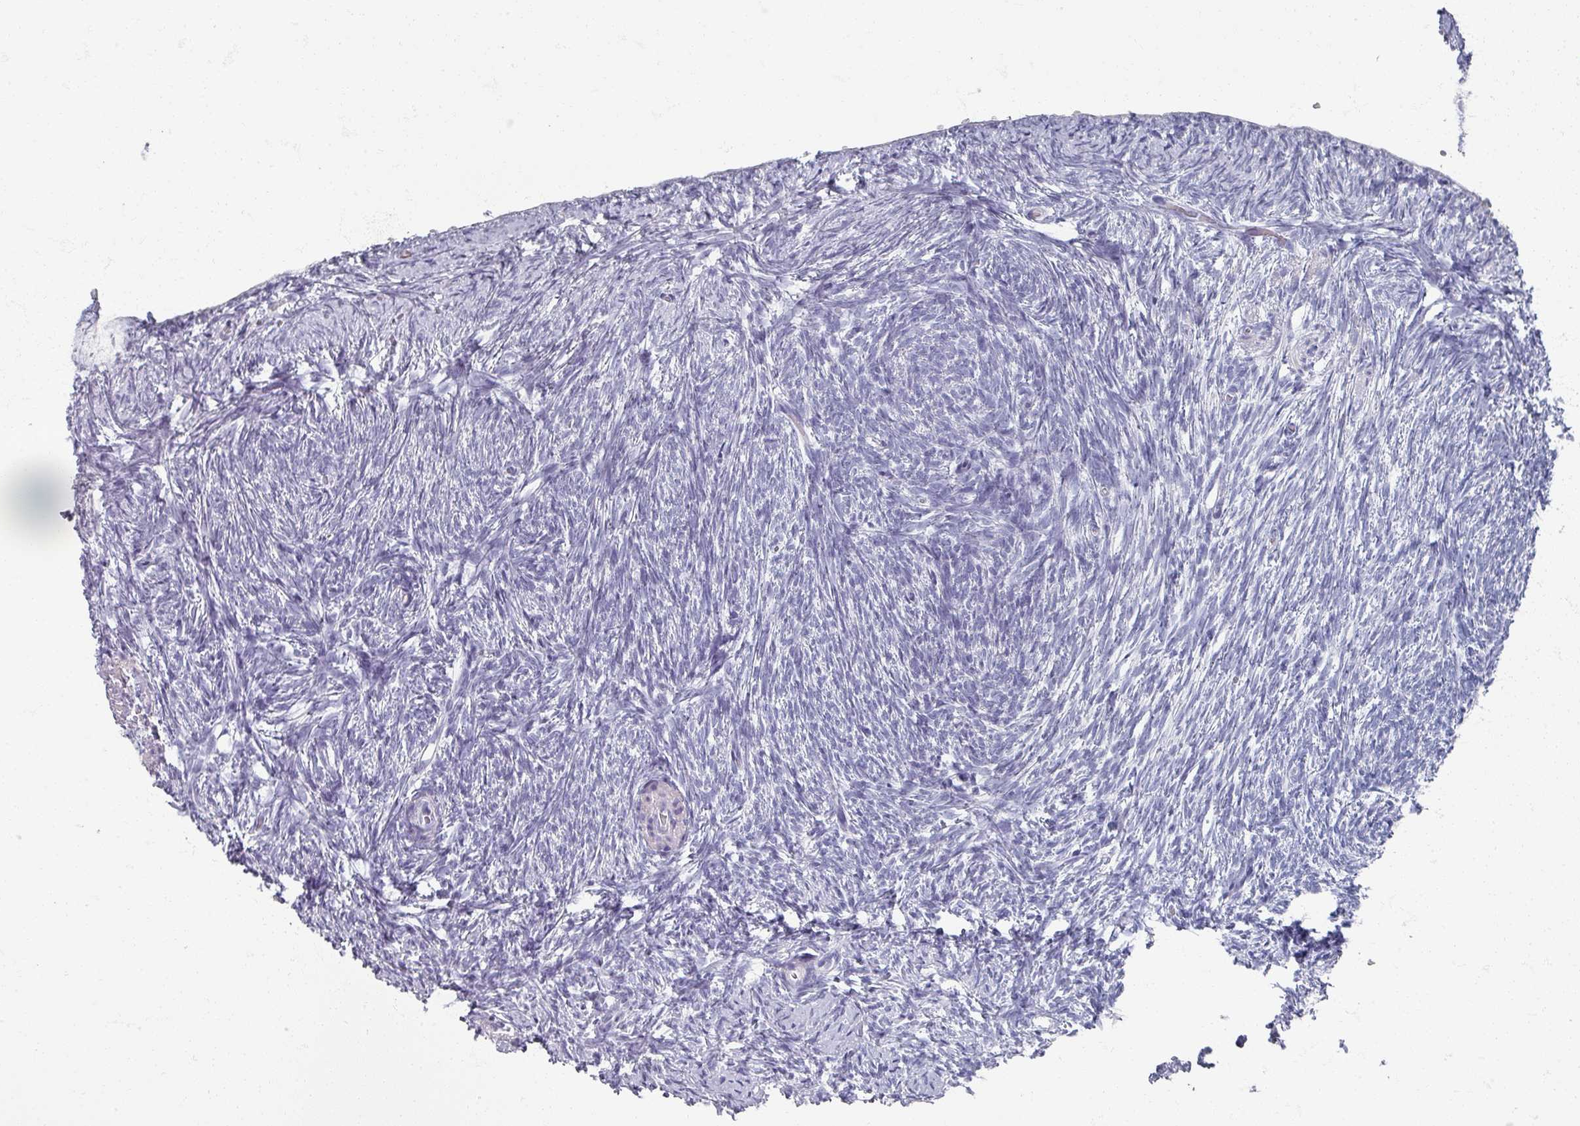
{"staining": {"intensity": "negative", "quantity": "none", "location": "none"}, "tissue": "ovary", "cell_type": "Follicle cells", "image_type": "normal", "snomed": [{"axis": "morphology", "description": "Normal tissue, NOS"}, {"axis": "topography", "description": "Ovary"}], "caption": "This is an immunohistochemistry histopathology image of normal ovary. There is no positivity in follicle cells.", "gene": "OMG", "patient": {"sex": "female", "age": 51}}